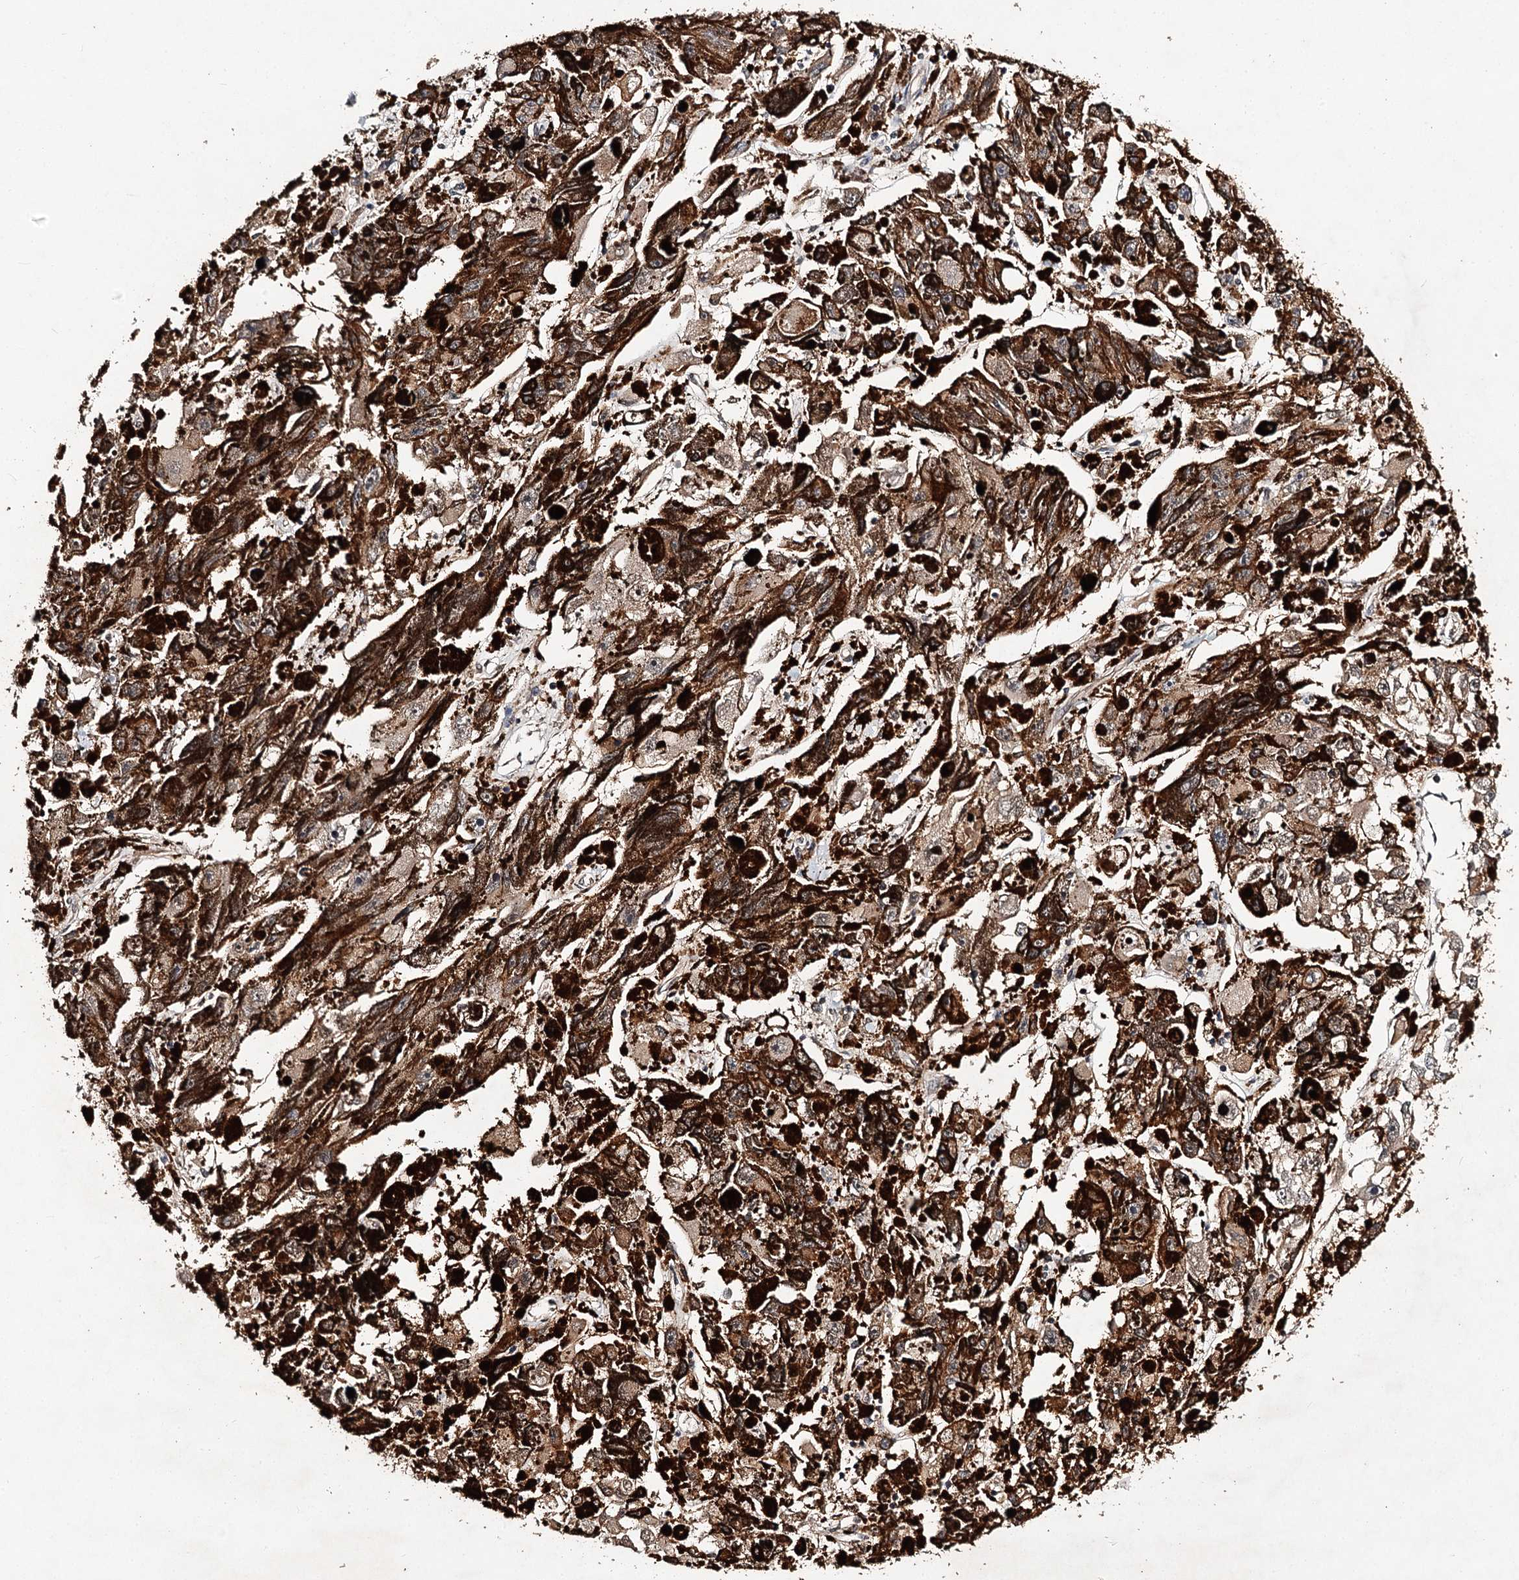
{"staining": {"intensity": "moderate", "quantity": ">75%", "location": "cytoplasmic/membranous"}, "tissue": "melanoma", "cell_type": "Tumor cells", "image_type": "cancer", "snomed": [{"axis": "morphology", "description": "Malignant melanoma, NOS"}, {"axis": "topography", "description": "Skin"}], "caption": "The histopathology image reveals a brown stain indicating the presence of a protein in the cytoplasmic/membranous of tumor cells in melanoma.", "gene": "NOPCHAP1", "patient": {"sex": "female", "age": 104}}